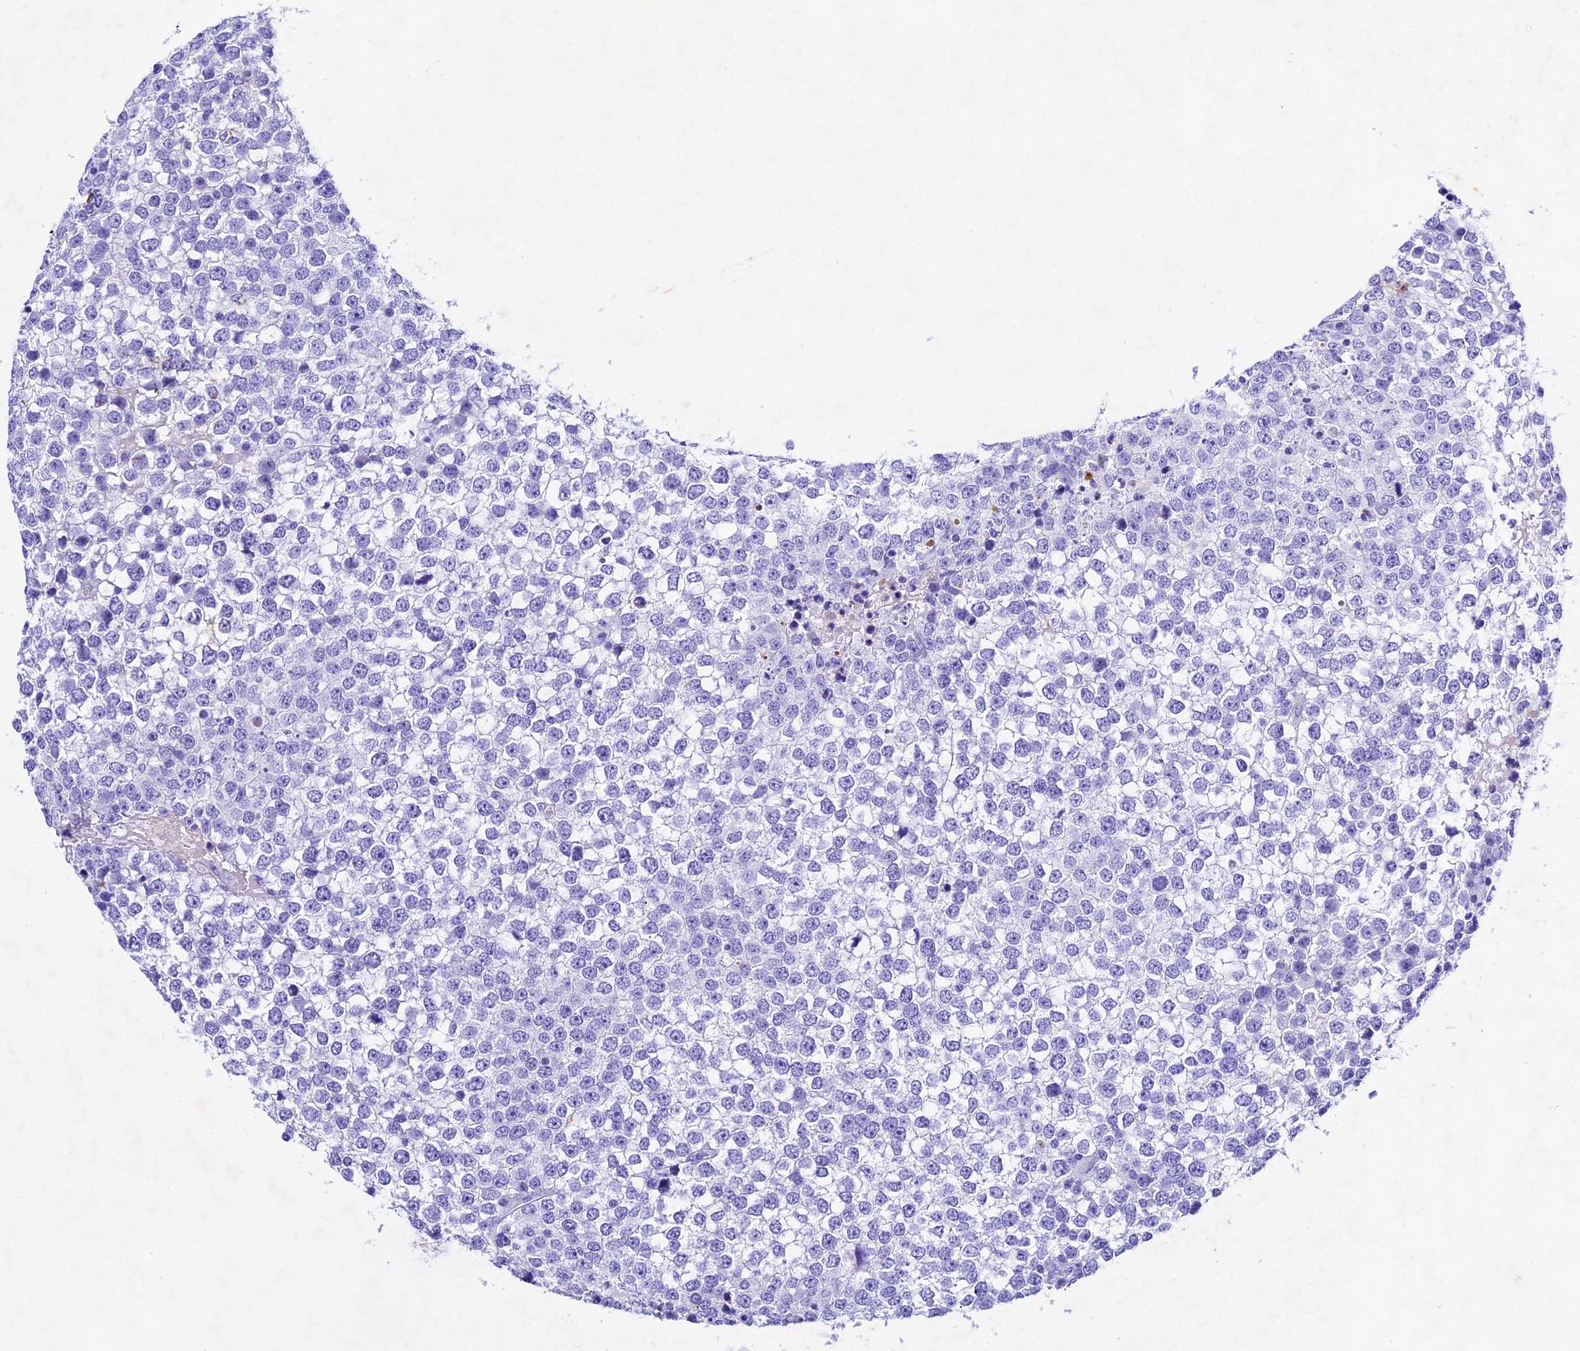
{"staining": {"intensity": "negative", "quantity": "none", "location": "none"}, "tissue": "testis cancer", "cell_type": "Tumor cells", "image_type": "cancer", "snomed": [{"axis": "morphology", "description": "Seminoma, NOS"}, {"axis": "topography", "description": "Testis"}], "caption": "High magnification brightfield microscopy of testis seminoma stained with DAB (3,3'-diaminobenzidine) (brown) and counterstained with hematoxylin (blue): tumor cells show no significant staining.", "gene": "PSG11", "patient": {"sex": "male", "age": 65}}